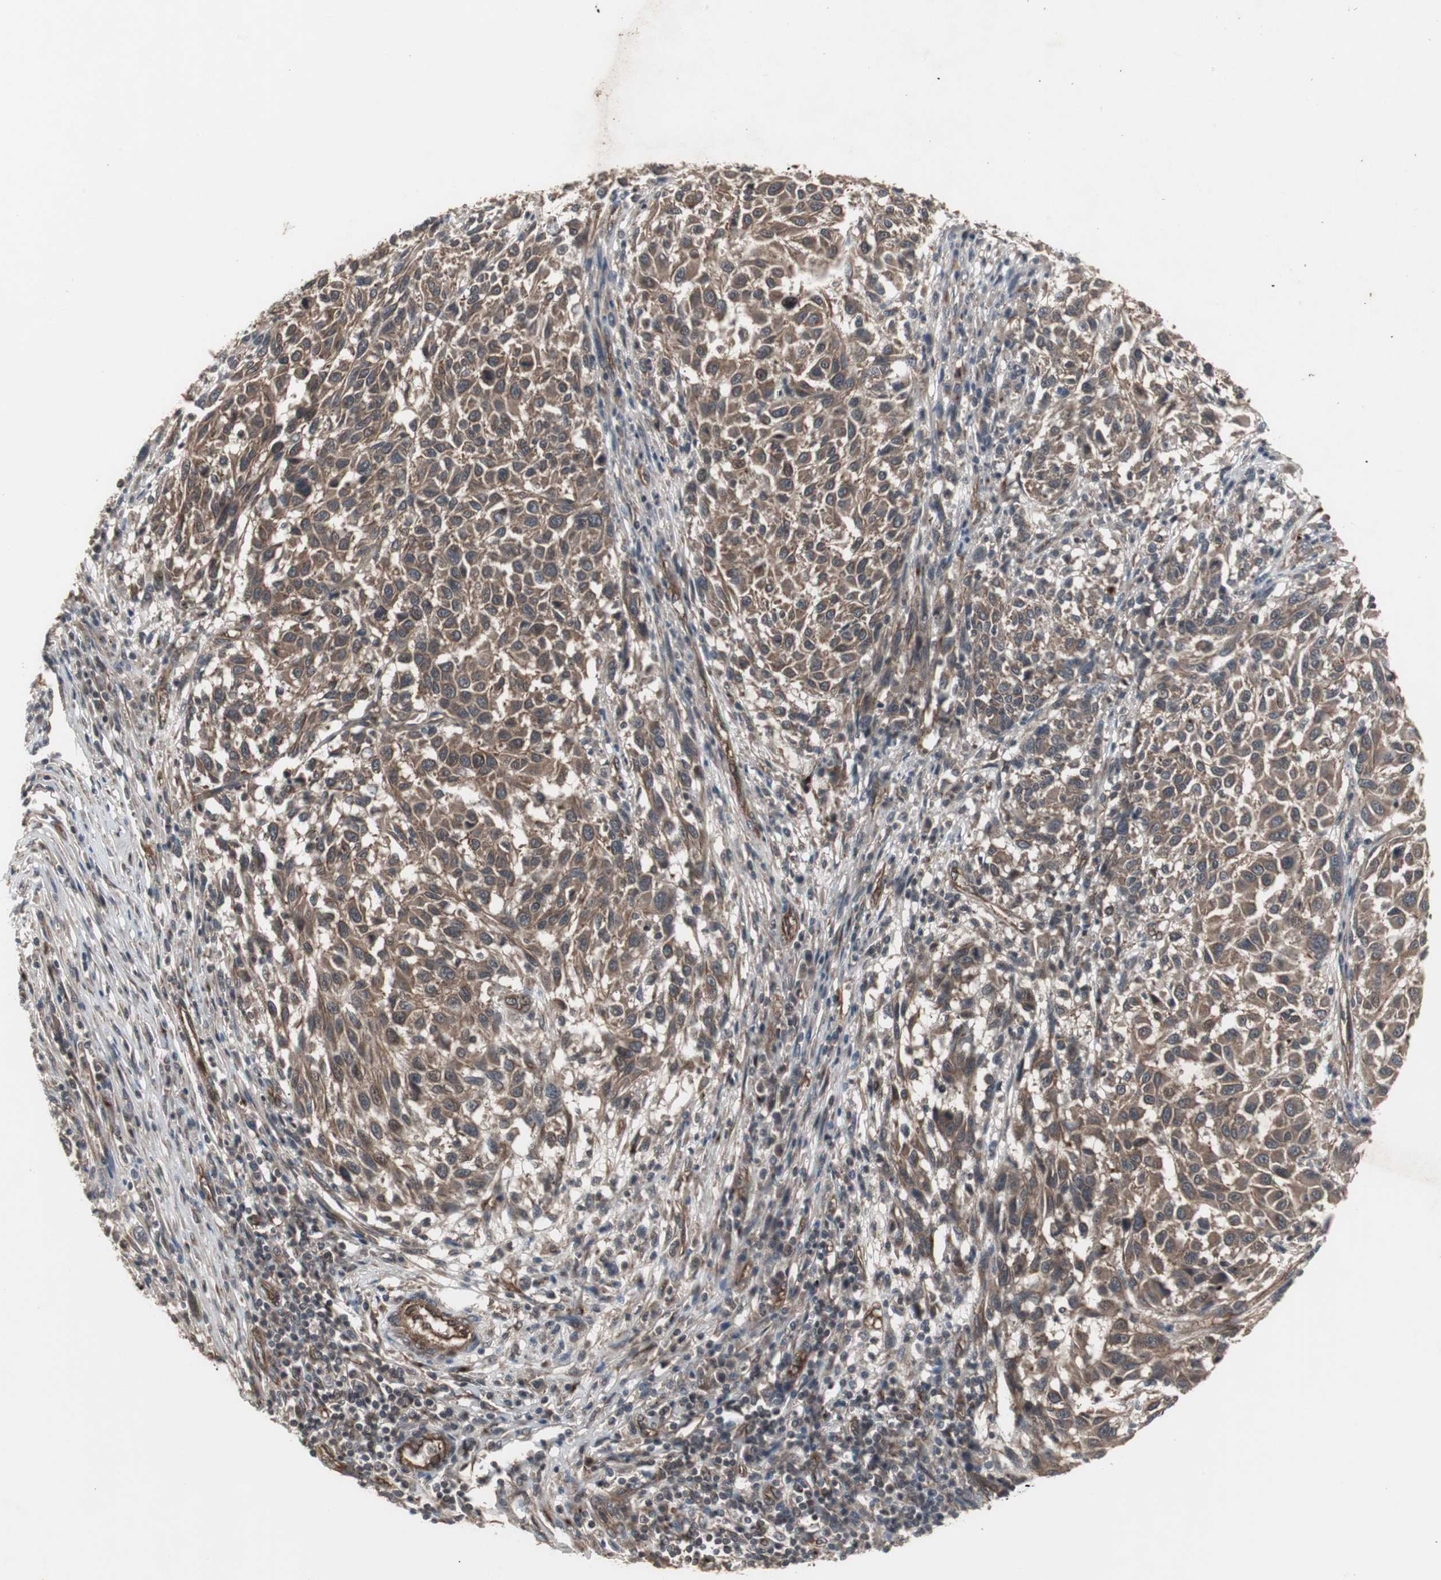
{"staining": {"intensity": "moderate", "quantity": ">75%", "location": "cytoplasmic/membranous"}, "tissue": "melanoma", "cell_type": "Tumor cells", "image_type": "cancer", "snomed": [{"axis": "morphology", "description": "Malignant melanoma, Metastatic site"}, {"axis": "topography", "description": "Lymph node"}], "caption": "Protein staining exhibits moderate cytoplasmic/membranous staining in approximately >75% of tumor cells in melanoma.", "gene": "ATP2B2", "patient": {"sex": "male", "age": 61}}